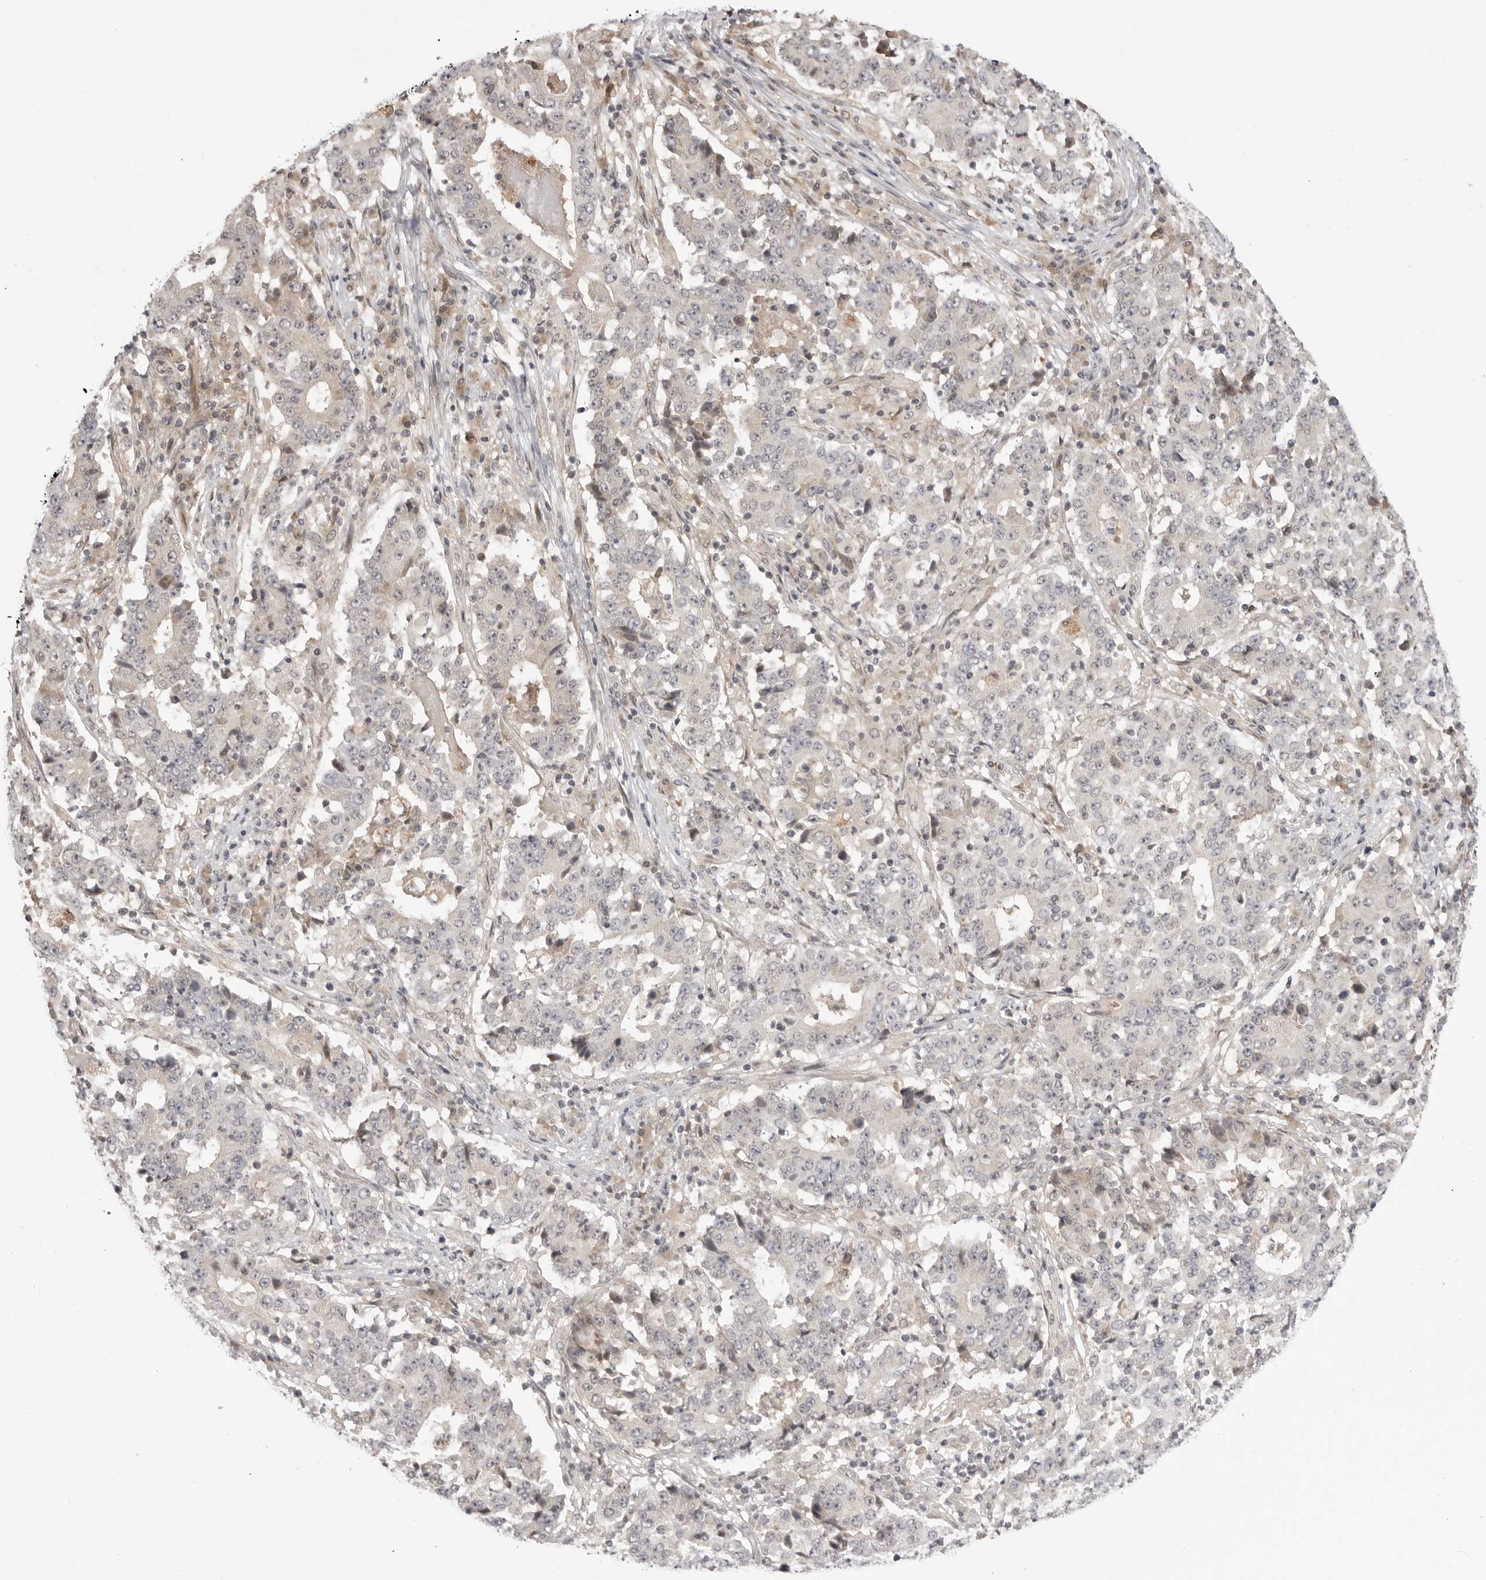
{"staining": {"intensity": "negative", "quantity": "none", "location": "none"}, "tissue": "stomach cancer", "cell_type": "Tumor cells", "image_type": "cancer", "snomed": [{"axis": "morphology", "description": "Adenocarcinoma, NOS"}, {"axis": "topography", "description": "Stomach"}], "caption": "A high-resolution image shows IHC staining of adenocarcinoma (stomach), which shows no significant expression in tumor cells.", "gene": "PTK2B", "patient": {"sex": "male", "age": 59}}